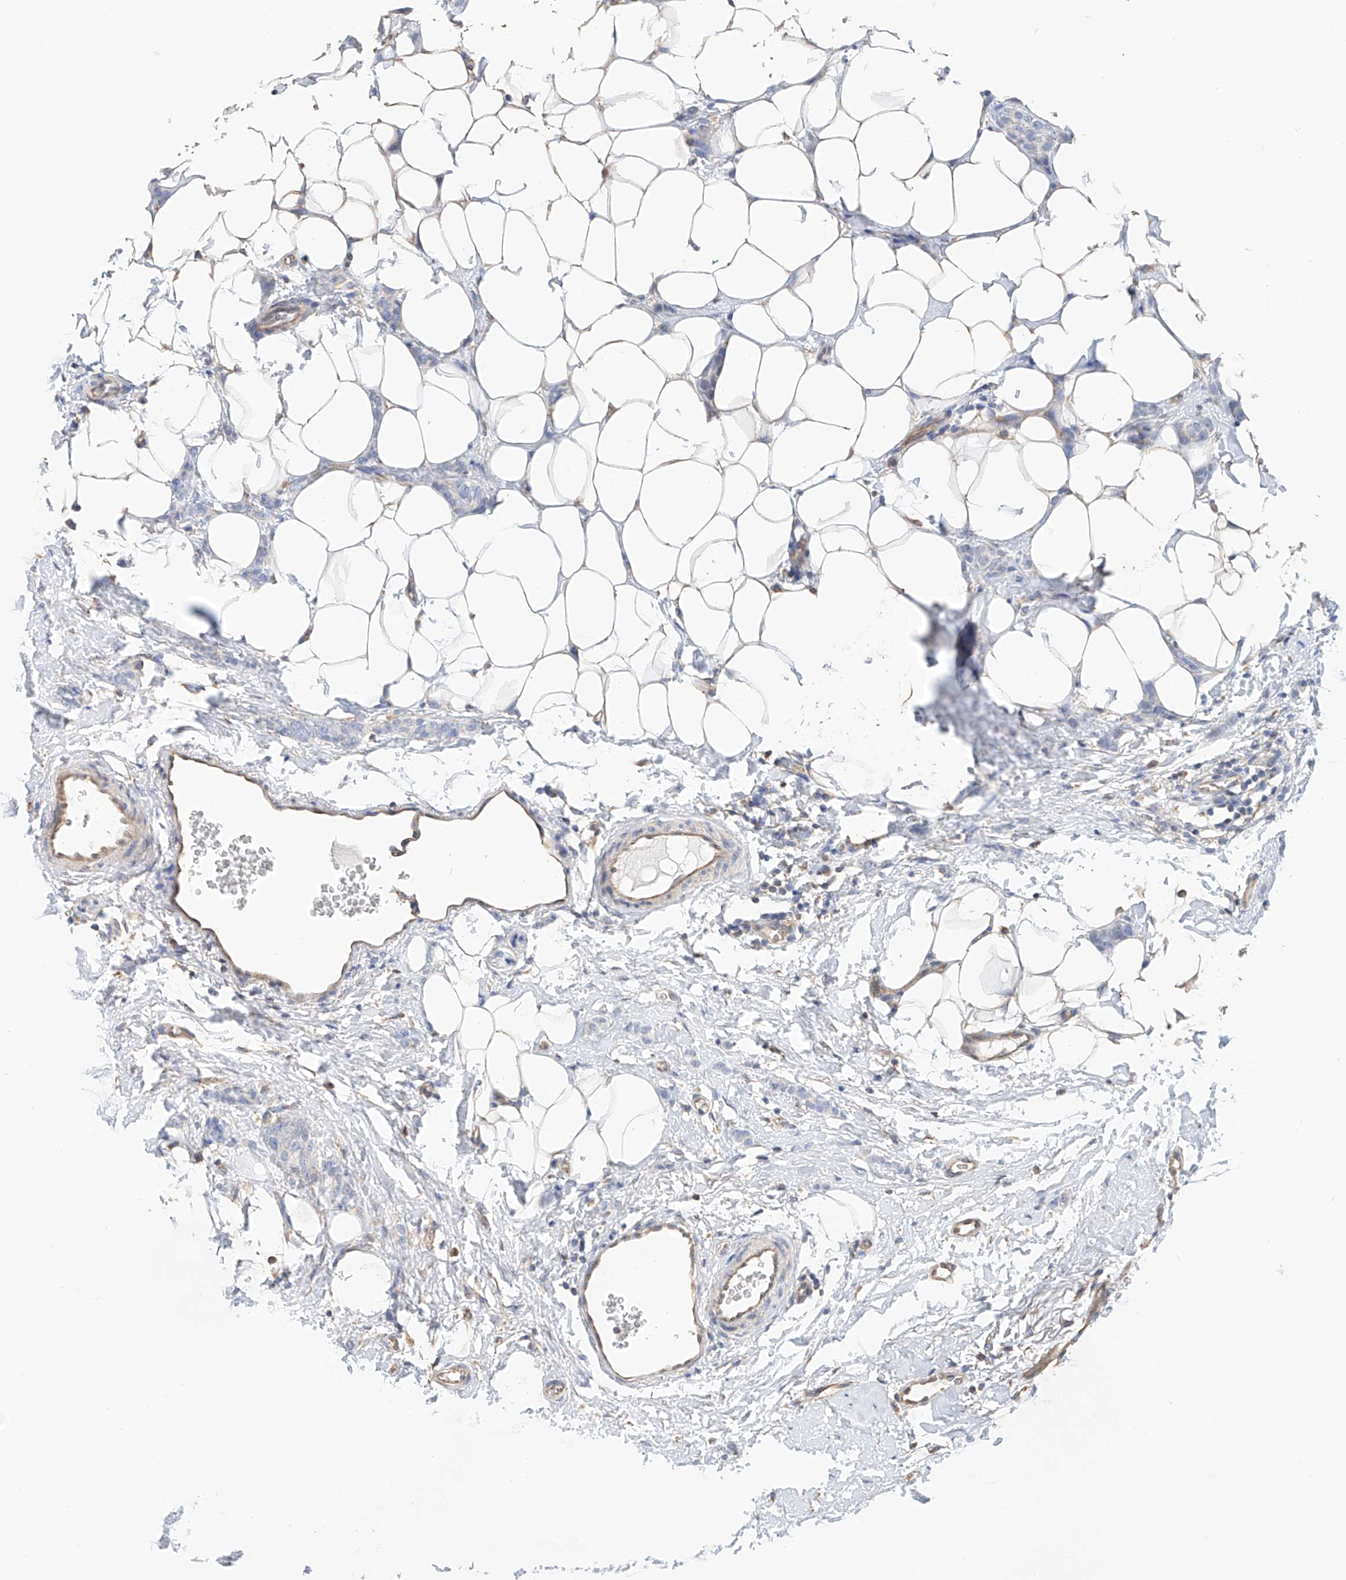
{"staining": {"intensity": "negative", "quantity": "none", "location": "none"}, "tissue": "breast cancer", "cell_type": "Tumor cells", "image_type": "cancer", "snomed": [{"axis": "morphology", "description": "Lobular carcinoma"}, {"axis": "topography", "description": "Skin"}, {"axis": "topography", "description": "Breast"}], "caption": "DAB (3,3'-diaminobenzidine) immunohistochemical staining of human lobular carcinoma (breast) displays no significant staining in tumor cells.", "gene": "NDUFV3", "patient": {"sex": "female", "age": 46}}